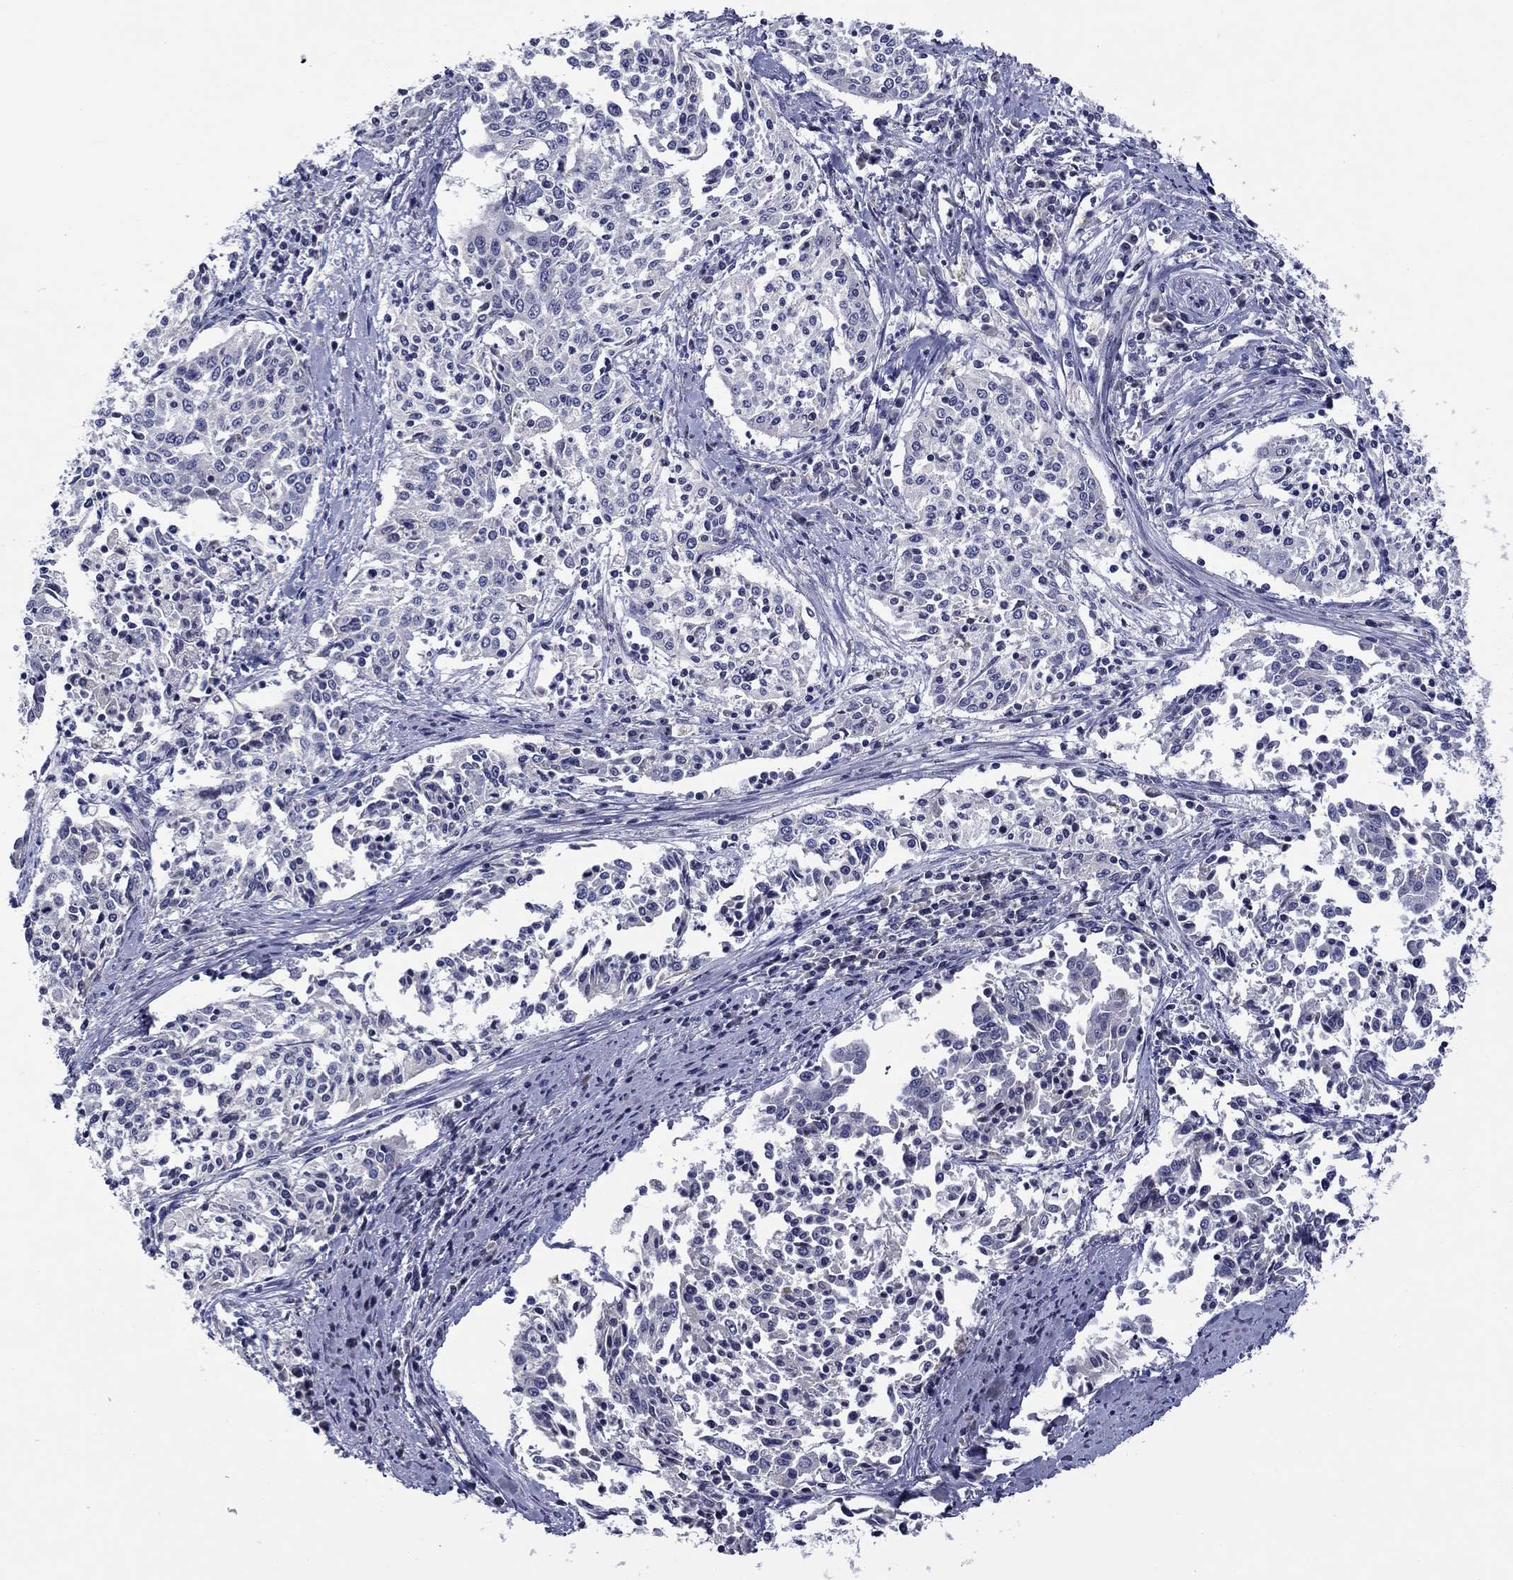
{"staining": {"intensity": "negative", "quantity": "none", "location": "none"}, "tissue": "cervical cancer", "cell_type": "Tumor cells", "image_type": "cancer", "snomed": [{"axis": "morphology", "description": "Squamous cell carcinoma, NOS"}, {"axis": "topography", "description": "Cervix"}], "caption": "High magnification brightfield microscopy of cervical cancer stained with DAB (3,3'-diaminobenzidine) (brown) and counterstained with hematoxylin (blue): tumor cells show no significant expression.", "gene": "SPATA7", "patient": {"sex": "female", "age": 41}}